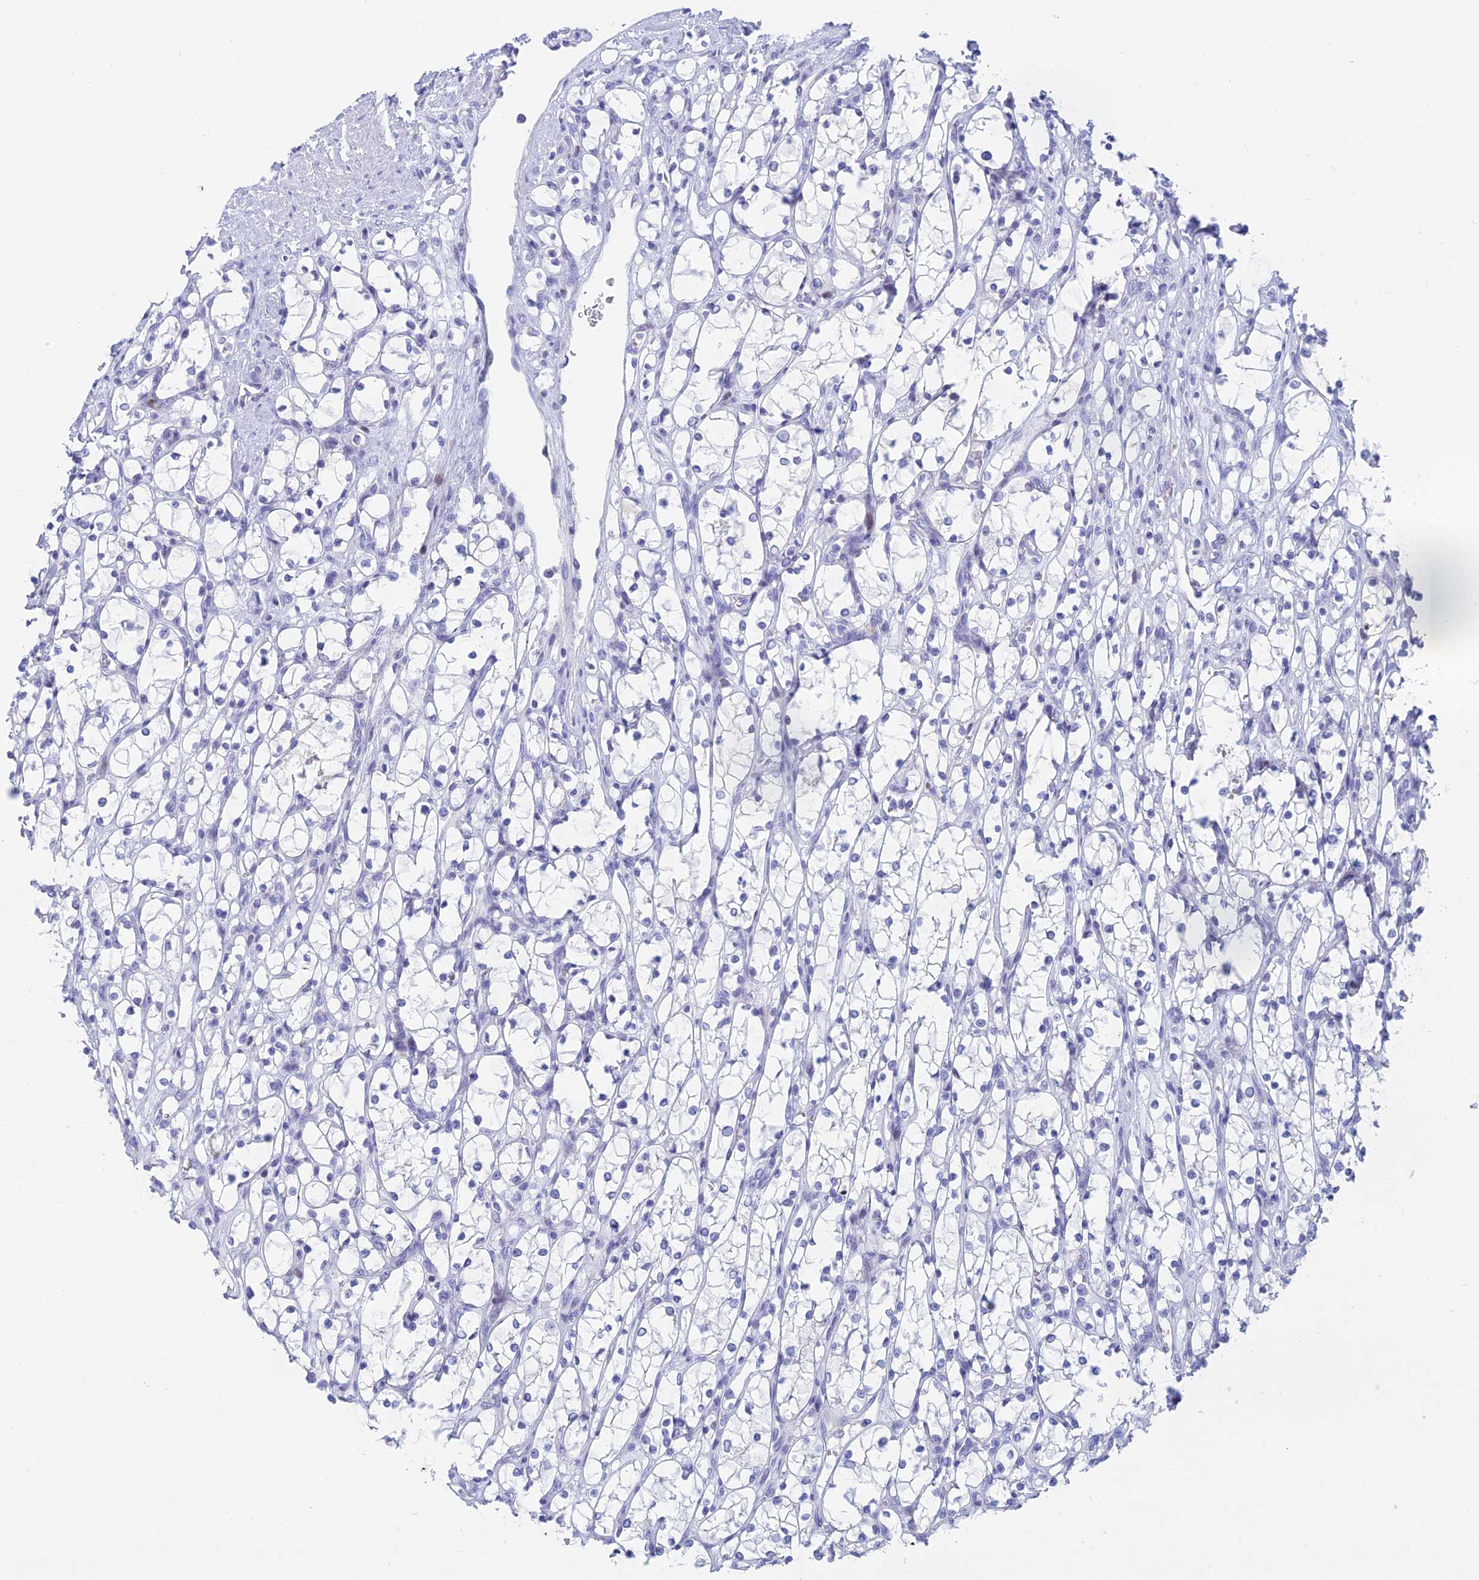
{"staining": {"intensity": "negative", "quantity": "none", "location": "none"}, "tissue": "renal cancer", "cell_type": "Tumor cells", "image_type": "cancer", "snomed": [{"axis": "morphology", "description": "Adenocarcinoma, NOS"}, {"axis": "topography", "description": "Kidney"}], "caption": "Tumor cells show no significant positivity in renal cancer (adenocarcinoma).", "gene": "REXO5", "patient": {"sex": "female", "age": 69}}